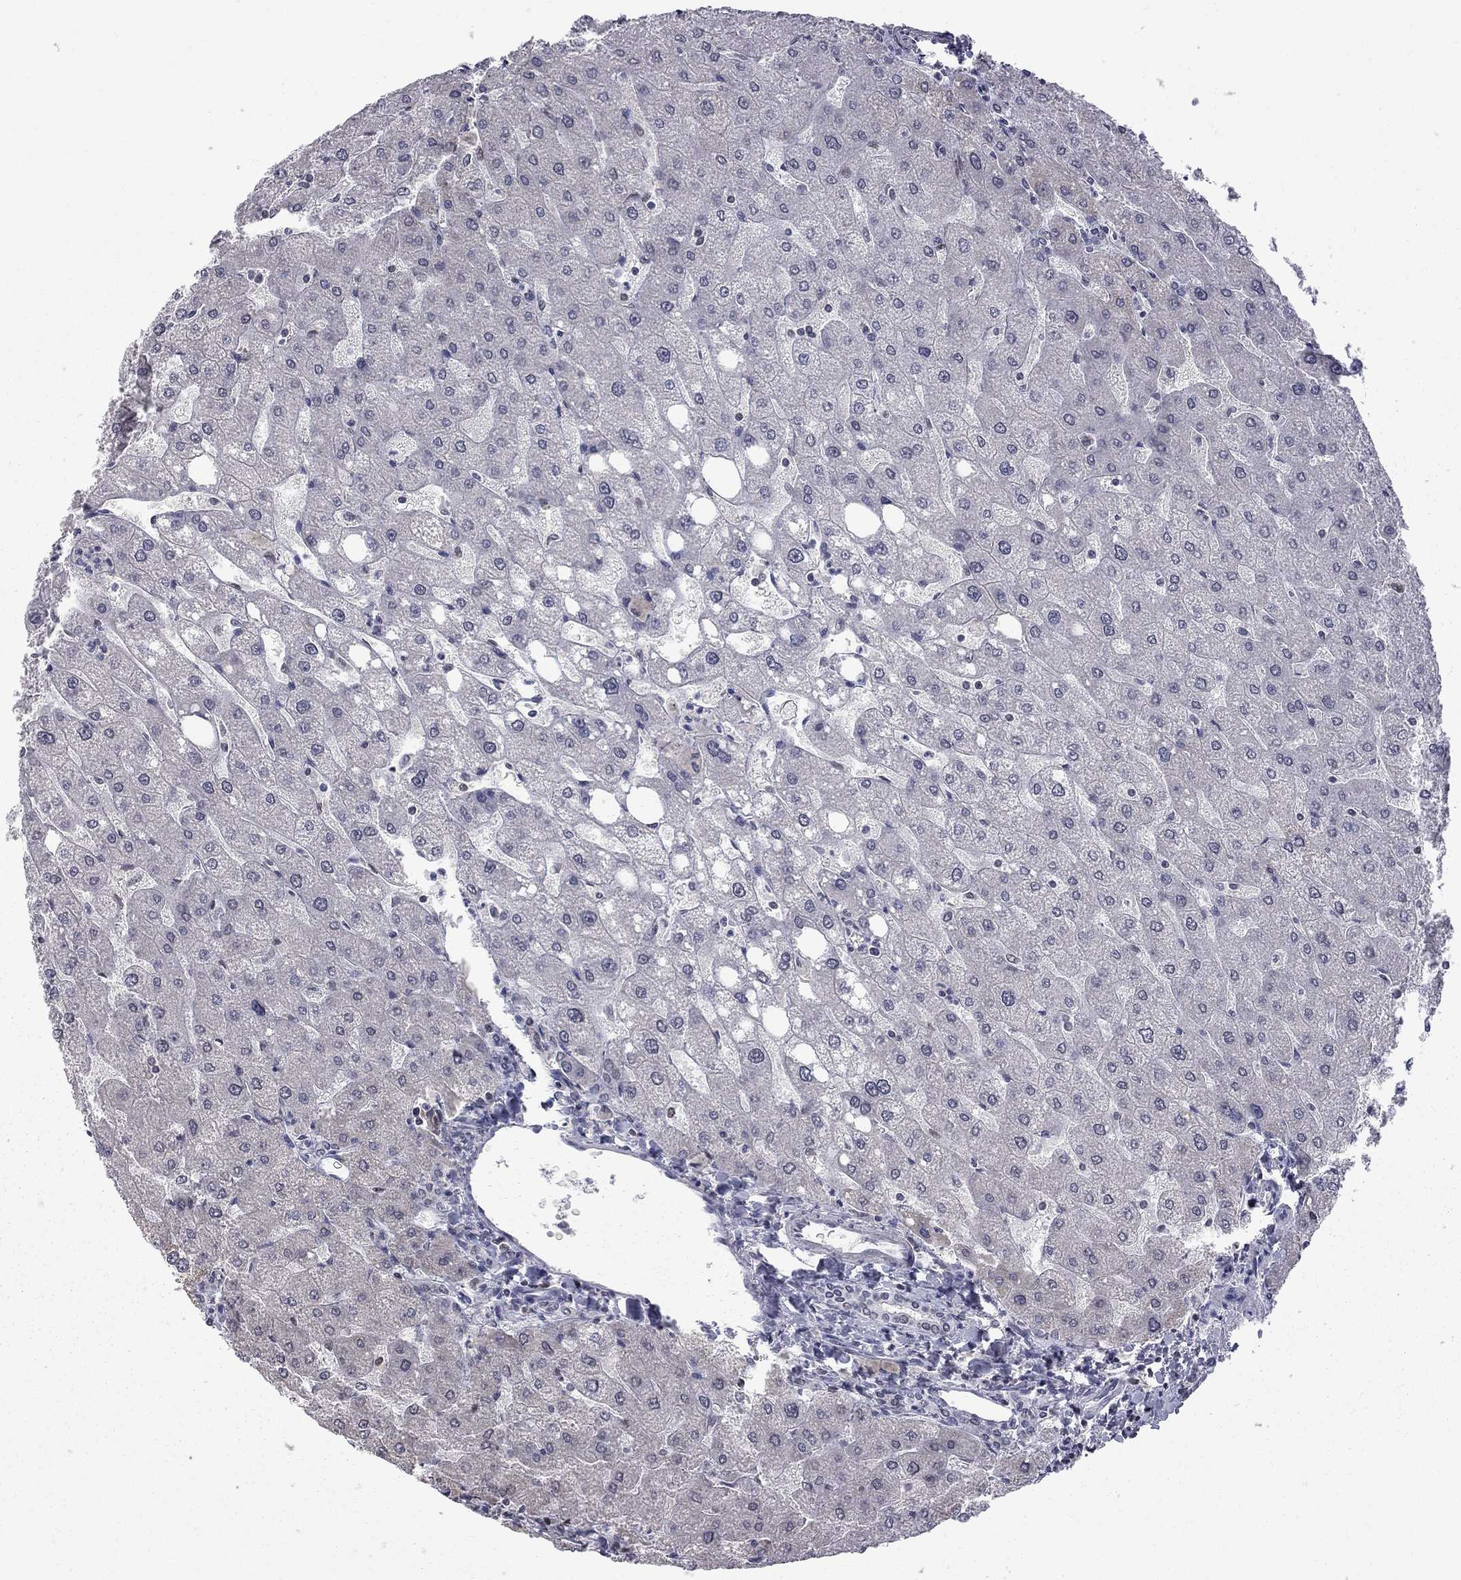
{"staining": {"intensity": "negative", "quantity": "none", "location": "none"}, "tissue": "liver", "cell_type": "Cholangiocytes", "image_type": "normal", "snomed": [{"axis": "morphology", "description": "Normal tissue, NOS"}, {"axis": "topography", "description": "Liver"}], "caption": "DAB (3,3'-diaminobenzidine) immunohistochemical staining of normal liver shows no significant staining in cholangiocytes. (DAB (3,3'-diaminobenzidine) immunohistochemistry with hematoxylin counter stain).", "gene": "RFWD3", "patient": {"sex": "male", "age": 67}}